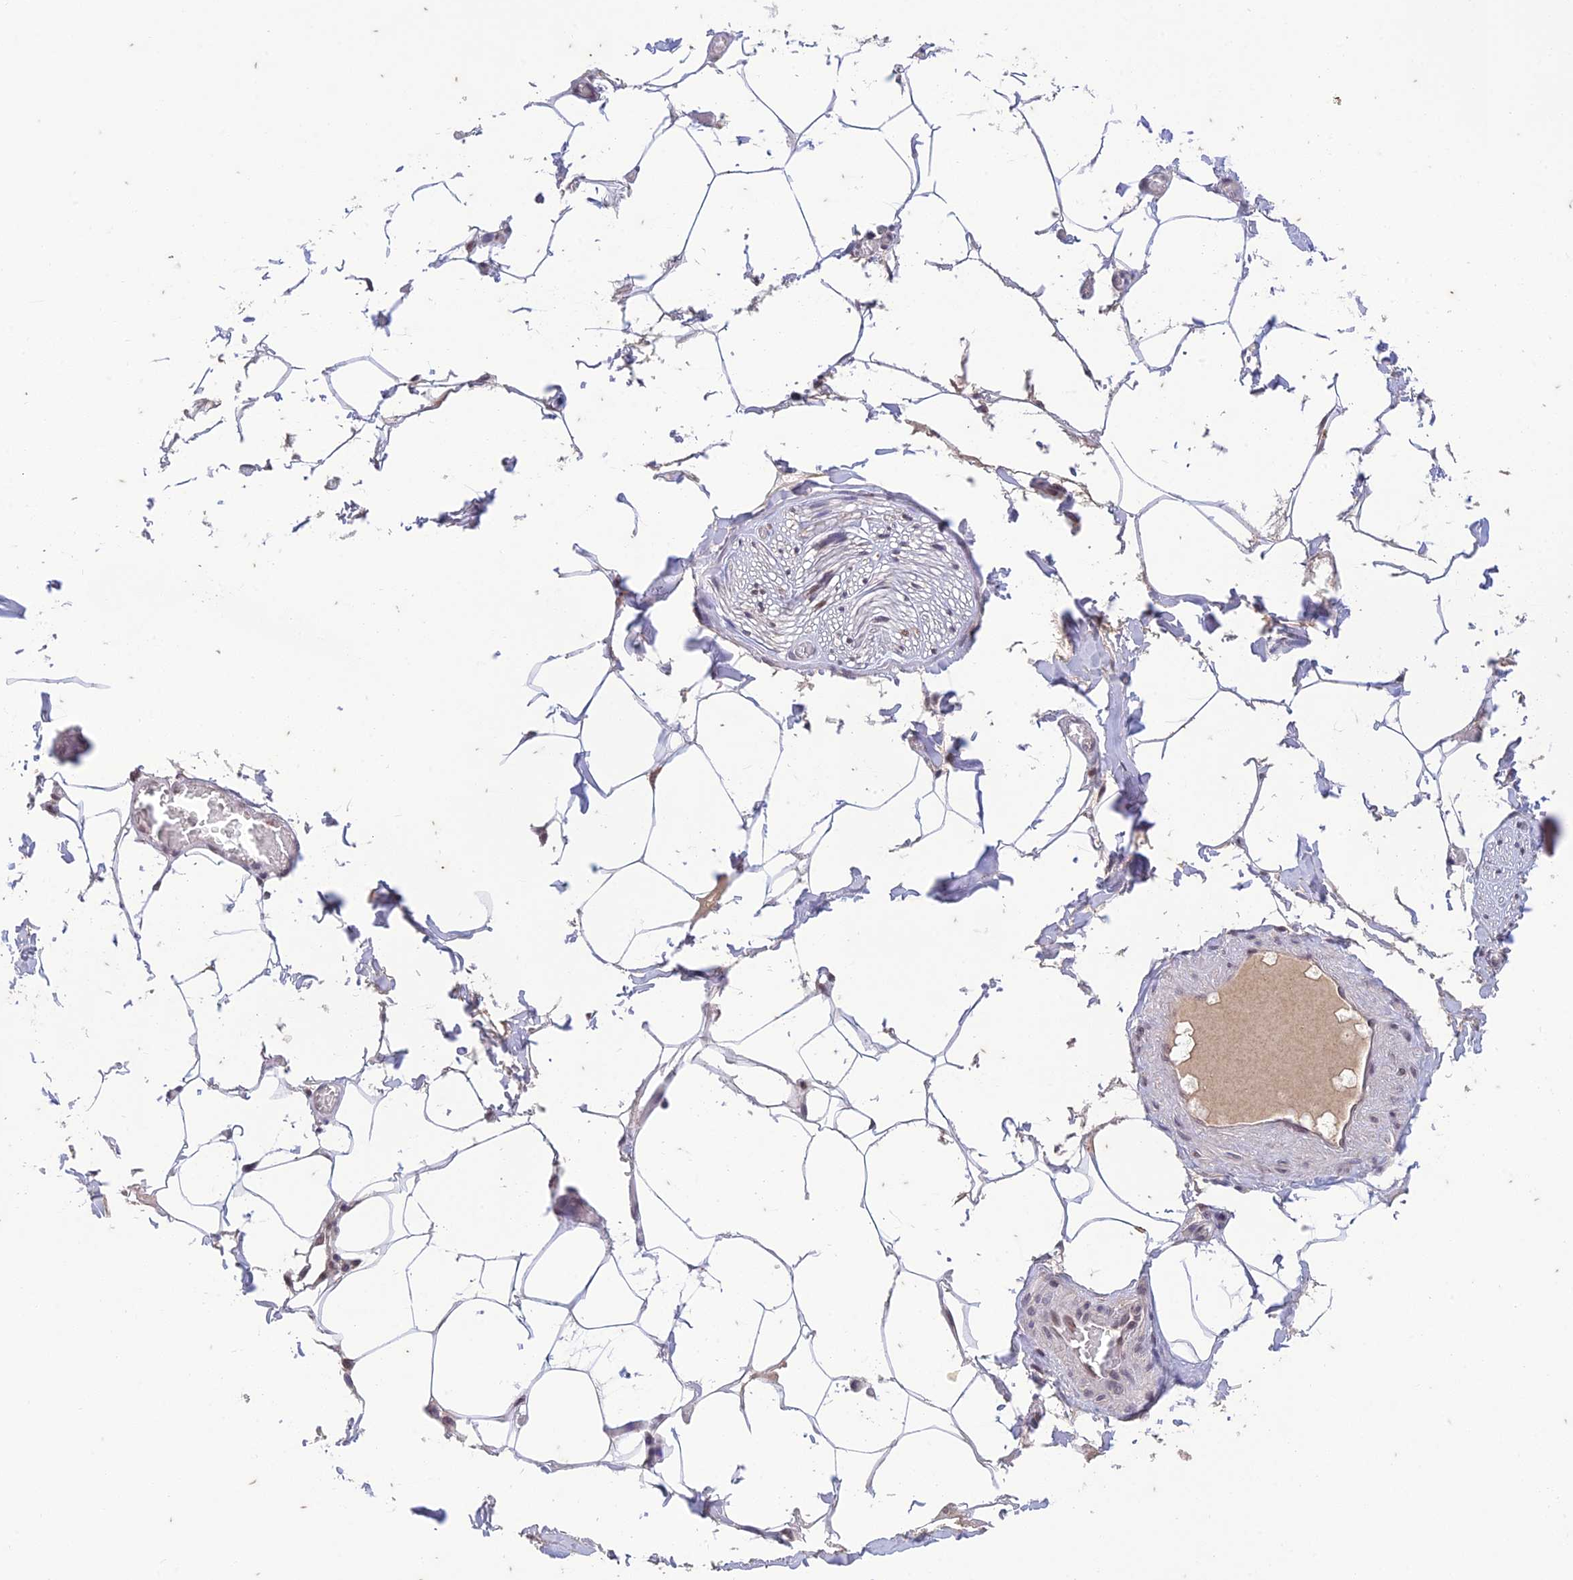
{"staining": {"intensity": "negative", "quantity": "none", "location": "none"}, "tissue": "adipose tissue", "cell_type": "Adipocytes", "image_type": "normal", "snomed": [{"axis": "morphology", "description": "Normal tissue, NOS"}, {"axis": "topography", "description": "Soft tissue"}, {"axis": "topography", "description": "Adipose tissue"}, {"axis": "topography", "description": "Vascular tissue"}, {"axis": "topography", "description": "Peripheral nerve tissue"}], "caption": "IHC of unremarkable human adipose tissue reveals no staining in adipocytes. (Brightfield microscopy of DAB IHC at high magnification).", "gene": "POP4", "patient": {"sex": "male", "age": 46}}